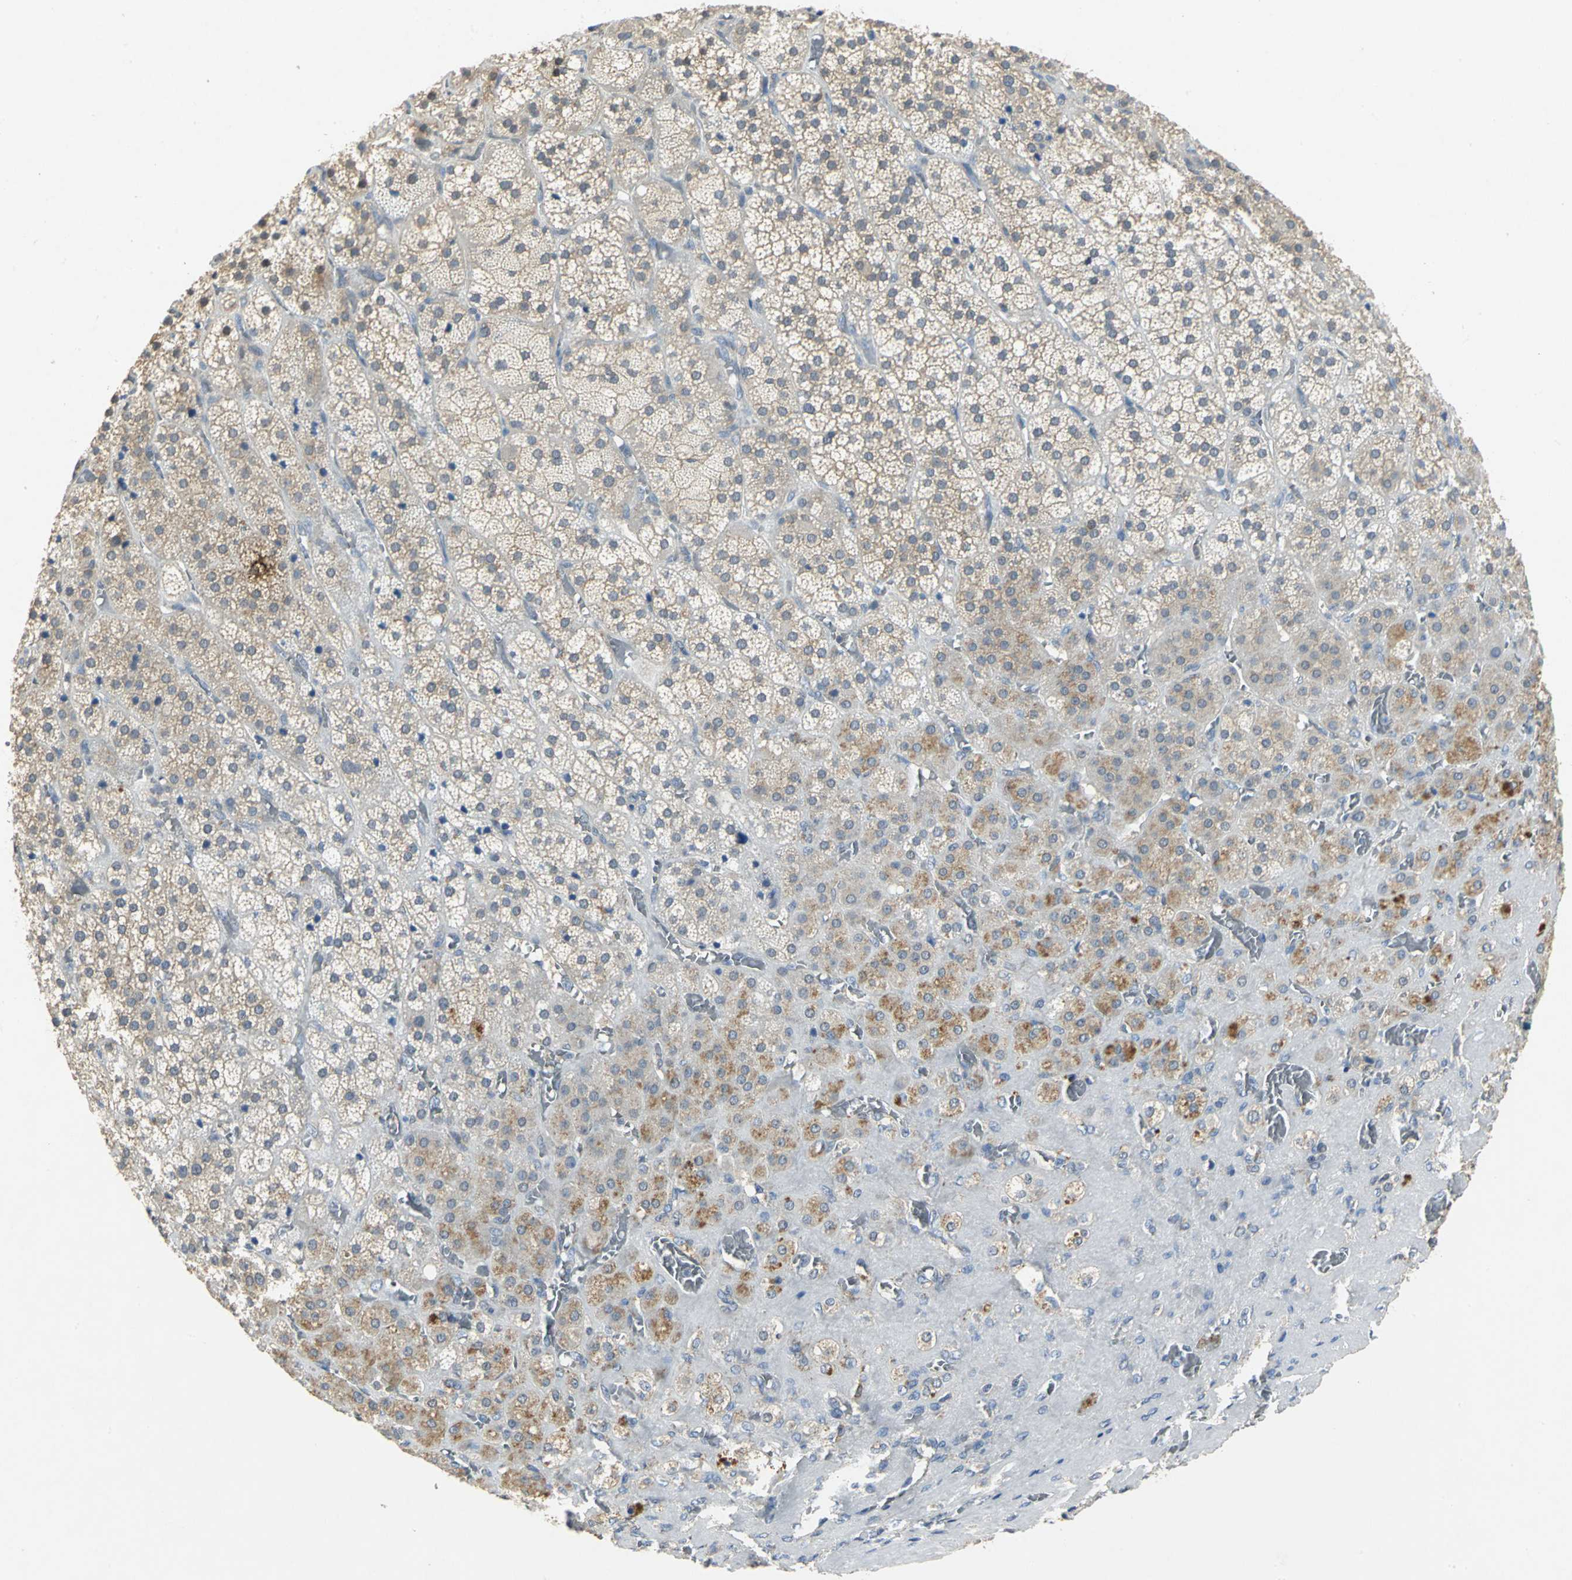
{"staining": {"intensity": "moderate", "quantity": ">75%", "location": "cytoplasmic/membranous,nuclear"}, "tissue": "adrenal gland", "cell_type": "Glandular cells", "image_type": "normal", "snomed": [{"axis": "morphology", "description": "Normal tissue, NOS"}, {"axis": "topography", "description": "Adrenal gland"}], "caption": "Adrenal gland stained with DAB (3,3'-diaminobenzidine) IHC reveals medium levels of moderate cytoplasmic/membranous,nuclear staining in approximately >75% of glandular cells. Nuclei are stained in blue.", "gene": "PPIA", "patient": {"sex": "female", "age": 71}}